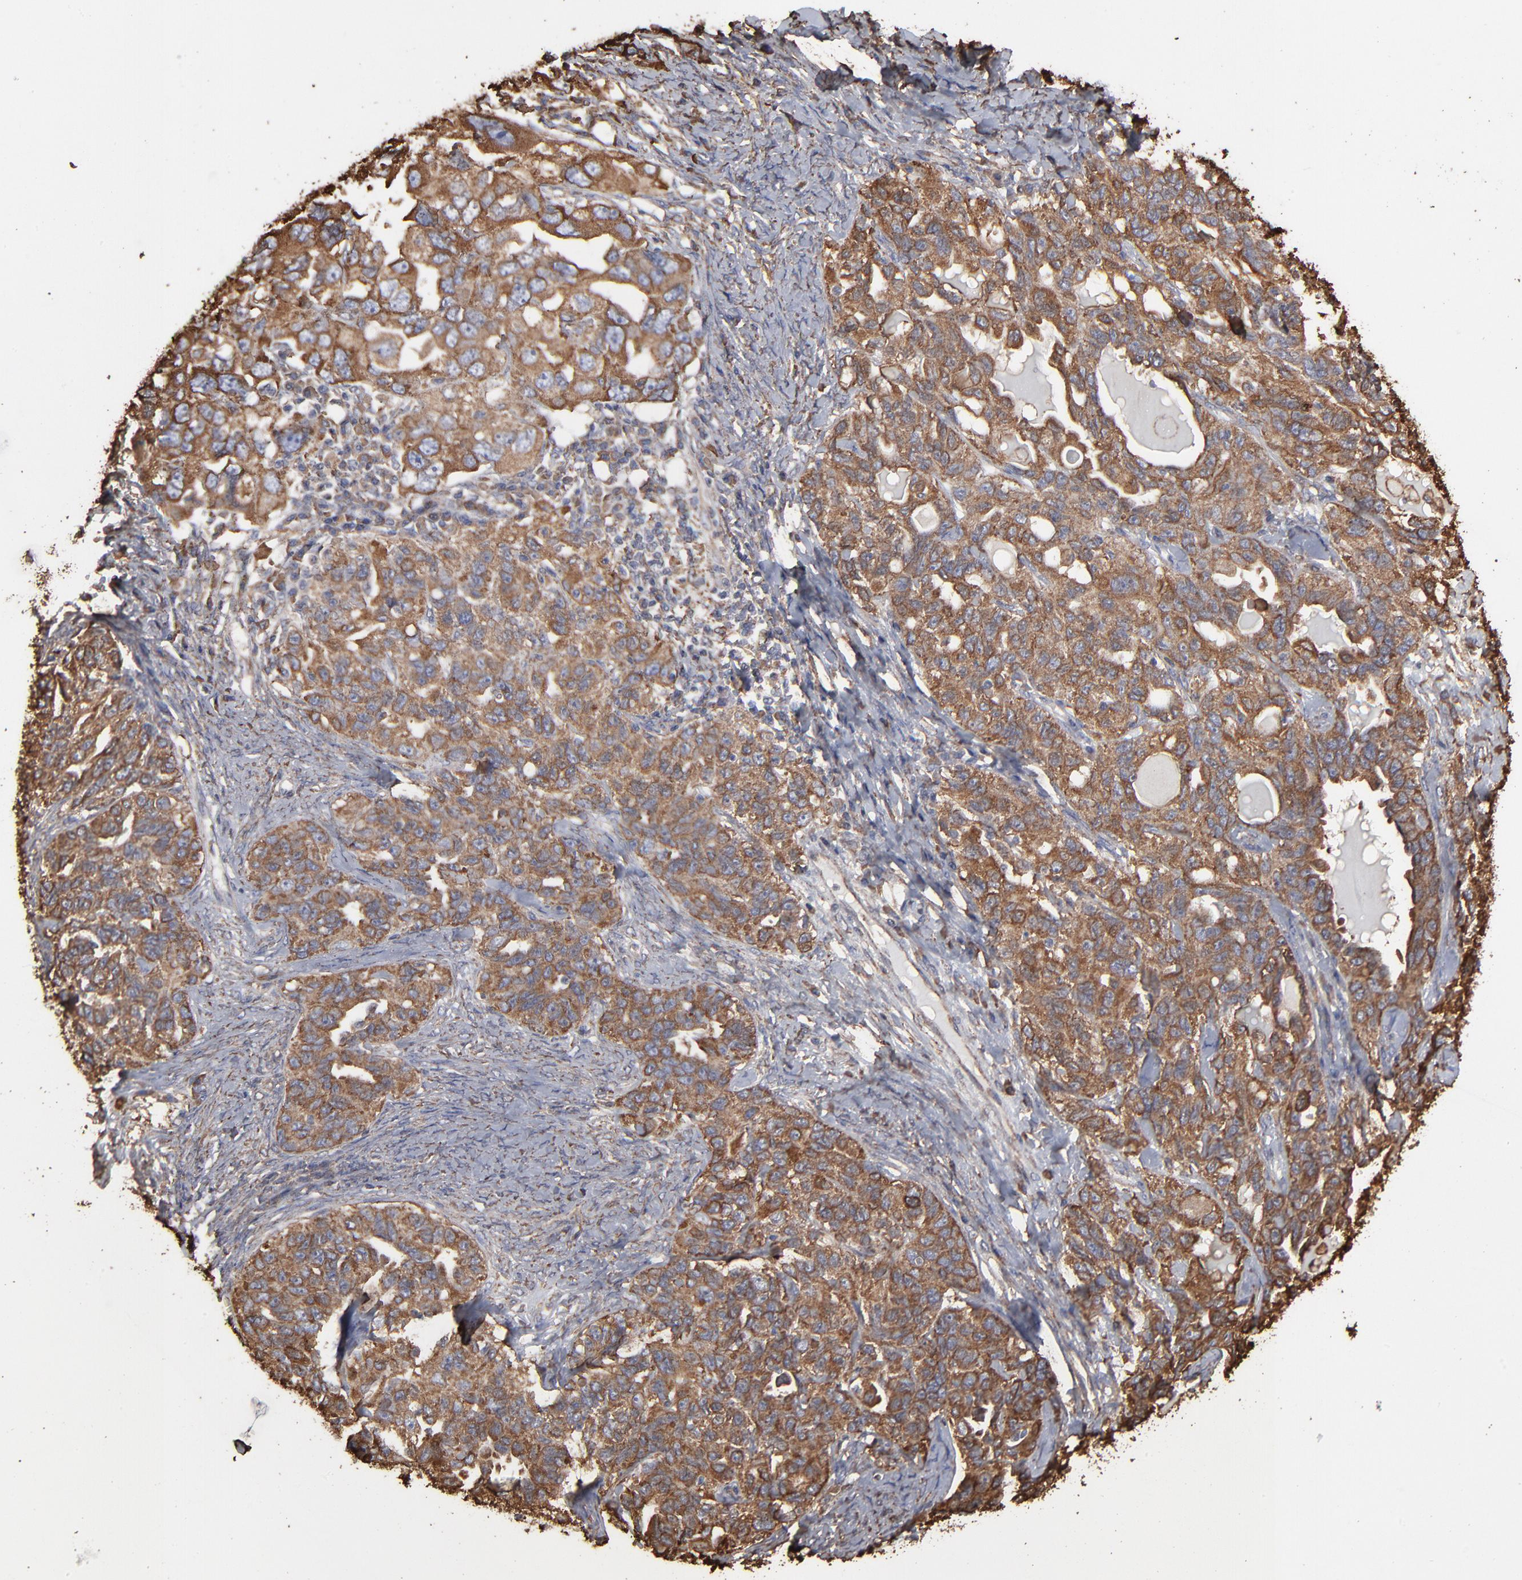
{"staining": {"intensity": "moderate", "quantity": ">75%", "location": "cytoplasmic/membranous"}, "tissue": "ovarian cancer", "cell_type": "Tumor cells", "image_type": "cancer", "snomed": [{"axis": "morphology", "description": "Cystadenocarcinoma, serous, NOS"}, {"axis": "topography", "description": "Ovary"}], "caption": "Protein staining shows moderate cytoplasmic/membranous expression in about >75% of tumor cells in ovarian cancer (serous cystadenocarcinoma). Ihc stains the protein in brown and the nuclei are stained blue.", "gene": "PDIA3", "patient": {"sex": "female", "age": 82}}